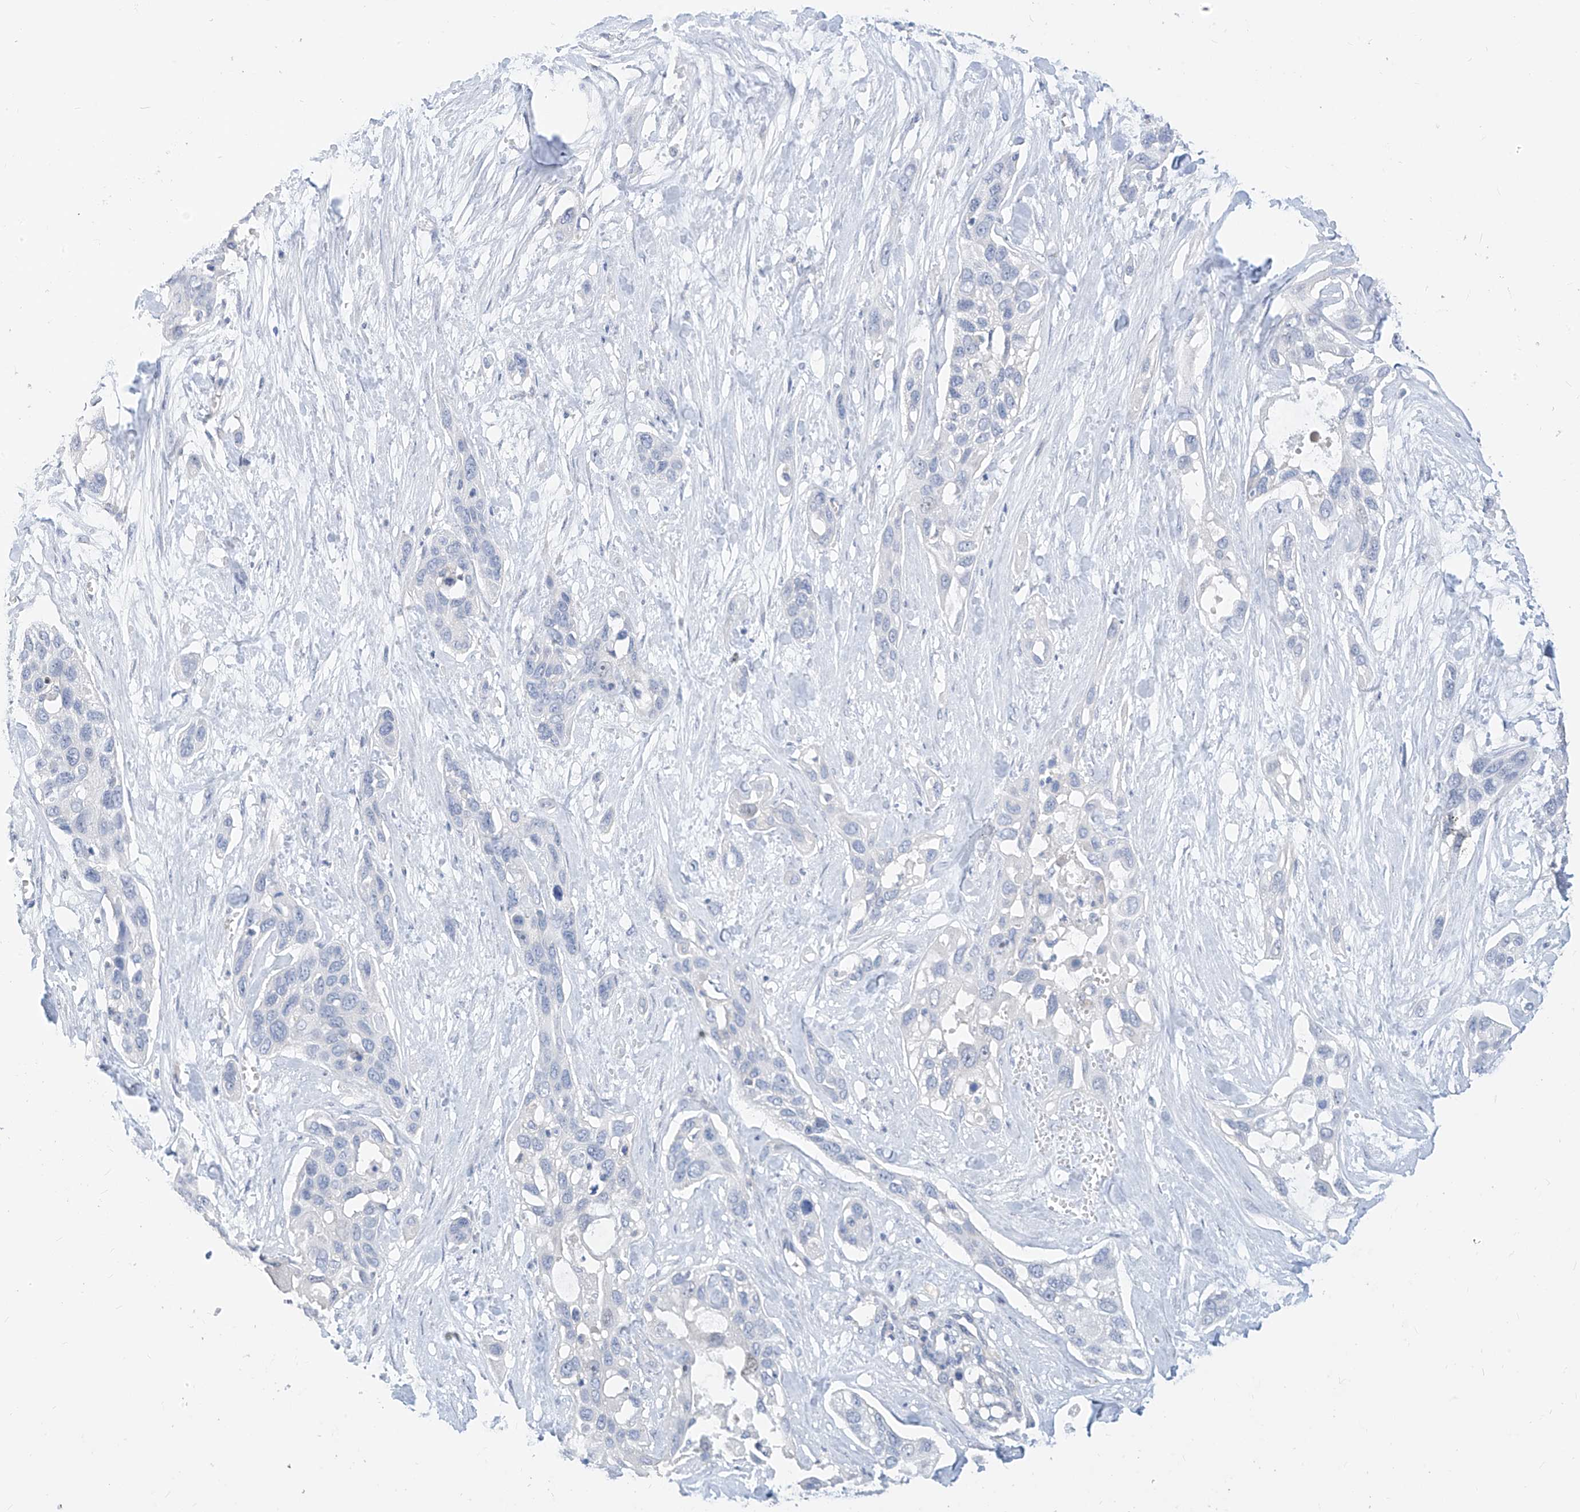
{"staining": {"intensity": "negative", "quantity": "none", "location": "none"}, "tissue": "pancreatic cancer", "cell_type": "Tumor cells", "image_type": "cancer", "snomed": [{"axis": "morphology", "description": "Adenocarcinoma, NOS"}, {"axis": "topography", "description": "Pancreas"}], "caption": "Tumor cells are negative for protein expression in human pancreatic cancer. (Brightfield microscopy of DAB immunohistochemistry (IHC) at high magnification).", "gene": "ZZEF1", "patient": {"sex": "female", "age": 60}}